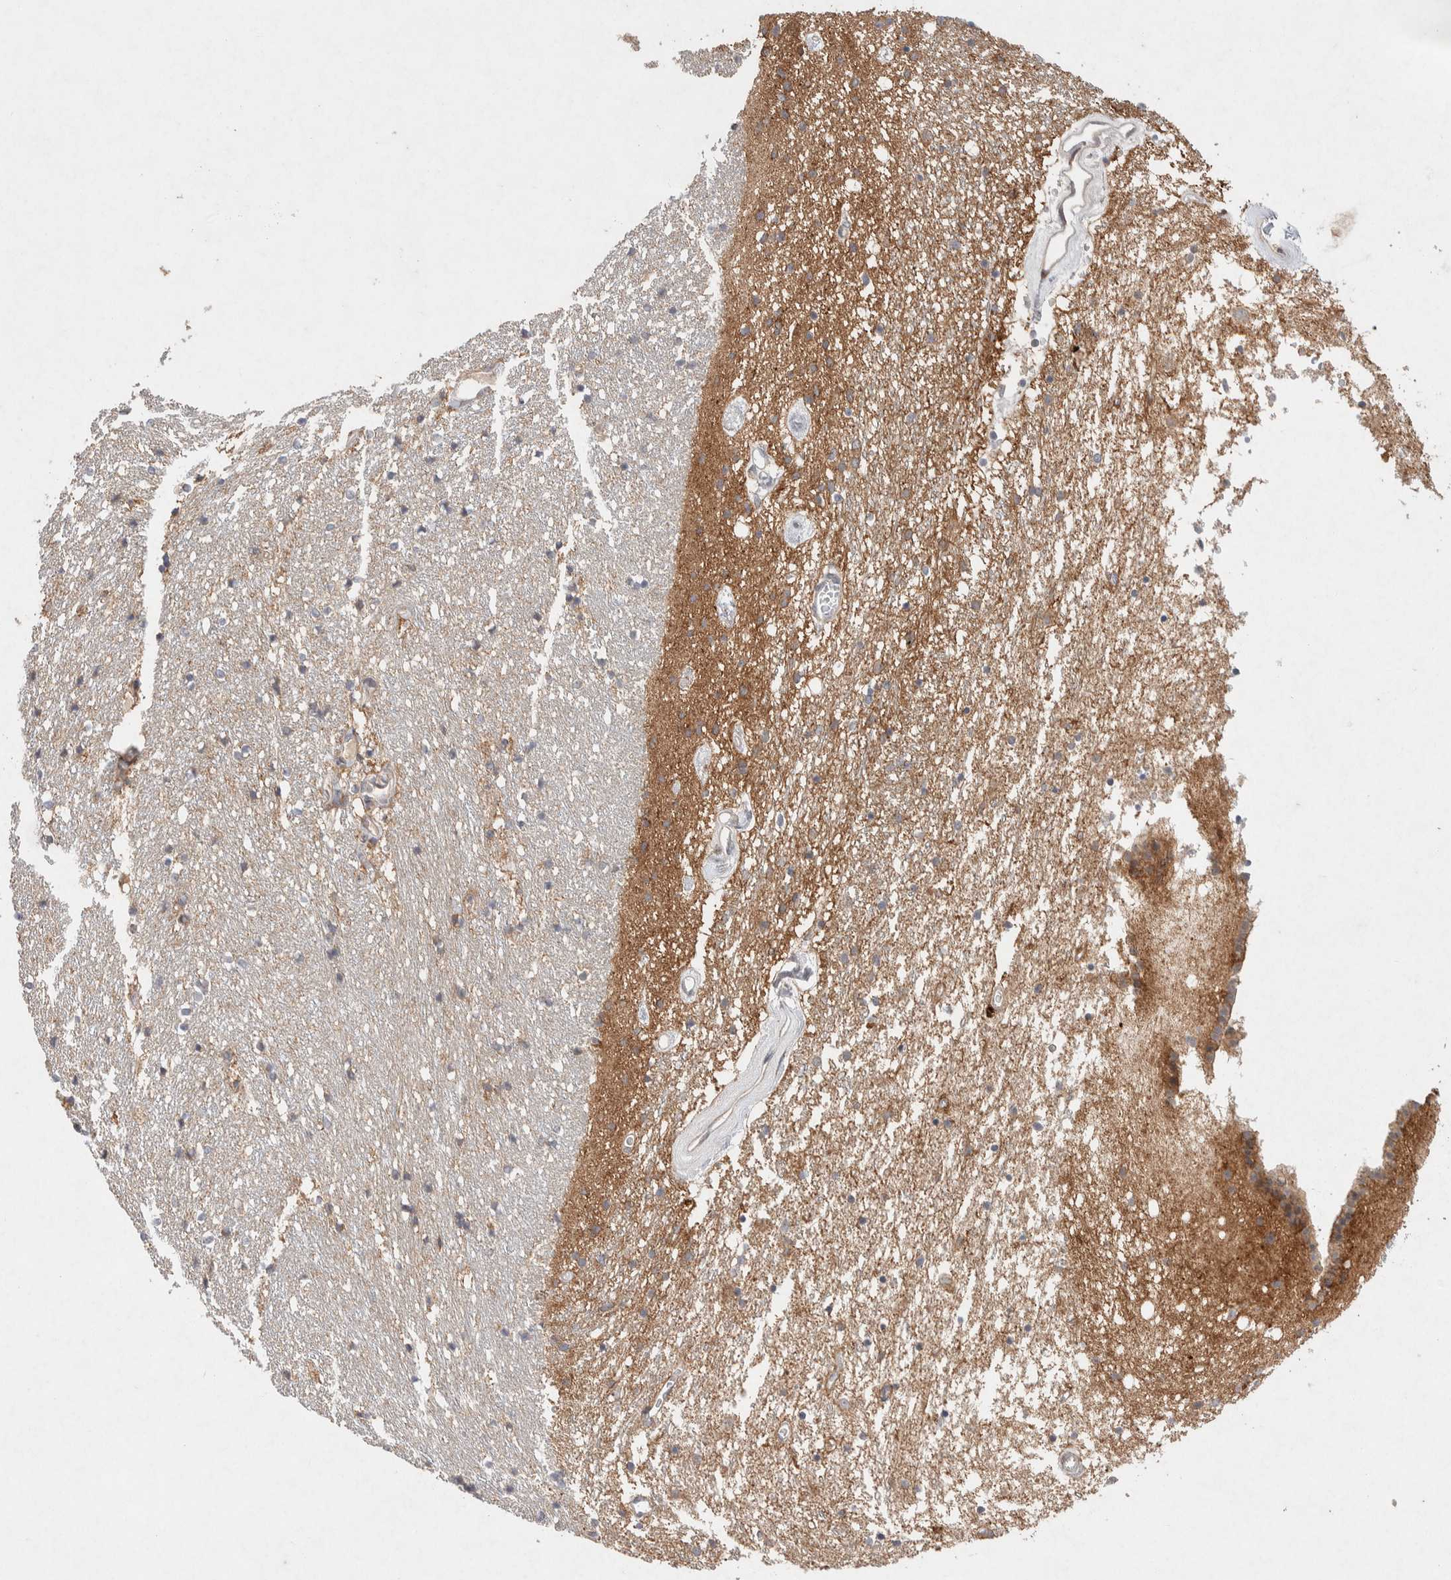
{"staining": {"intensity": "negative", "quantity": "none", "location": "none"}, "tissue": "caudate", "cell_type": "Glial cells", "image_type": "normal", "snomed": [{"axis": "morphology", "description": "Normal tissue, NOS"}, {"axis": "topography", "description": "Lateral ventricle wall"}], "caption": "Immunohistochemistry of normal human caudate displays no positivity in glial cells. (DAB immunohistochemistry visualized using brightfield microscopy, high magnification).", "gene": "CMTM4", "patient": {"sex": "female", "age": 54}}